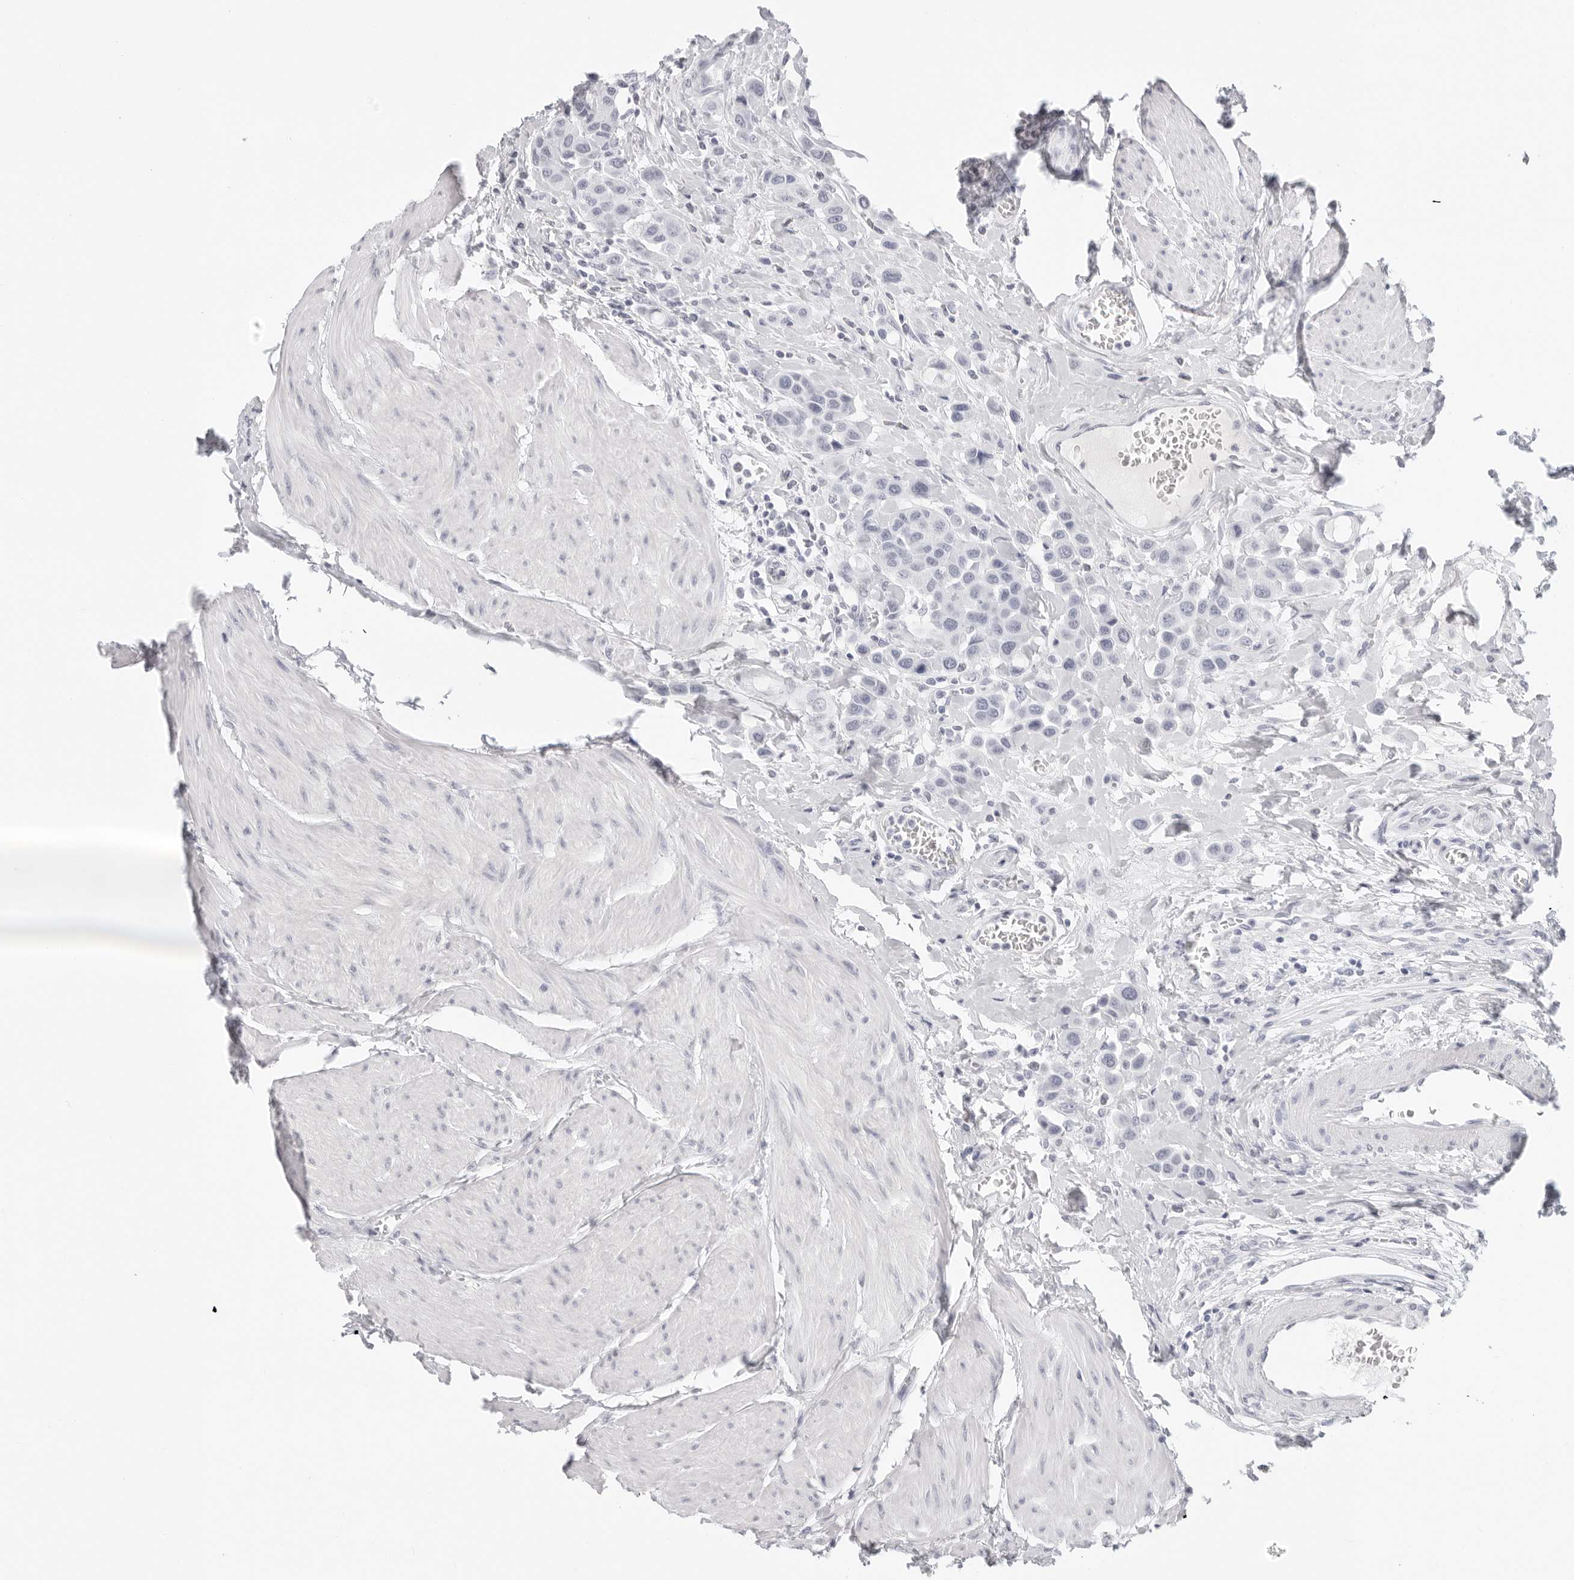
{"staining": {"intensity": "negative", "quantity": "none", "location": "none"}, "tissue": "urothelial cancer", "cell_type": "Tumor cells", "image_type": "cancer", "snomed": [{"axis": "morphology", "description": "Urothelial carcinoma, High grade"}, {"axis": "topography", "description": "Urinary bladder"}], "caption": "Tumor cells are negative for brown protein staining in urothelial carcinoma (high-grade).", "gene": "AGMAT", "patient": {"sex": "male", "age": 50}}